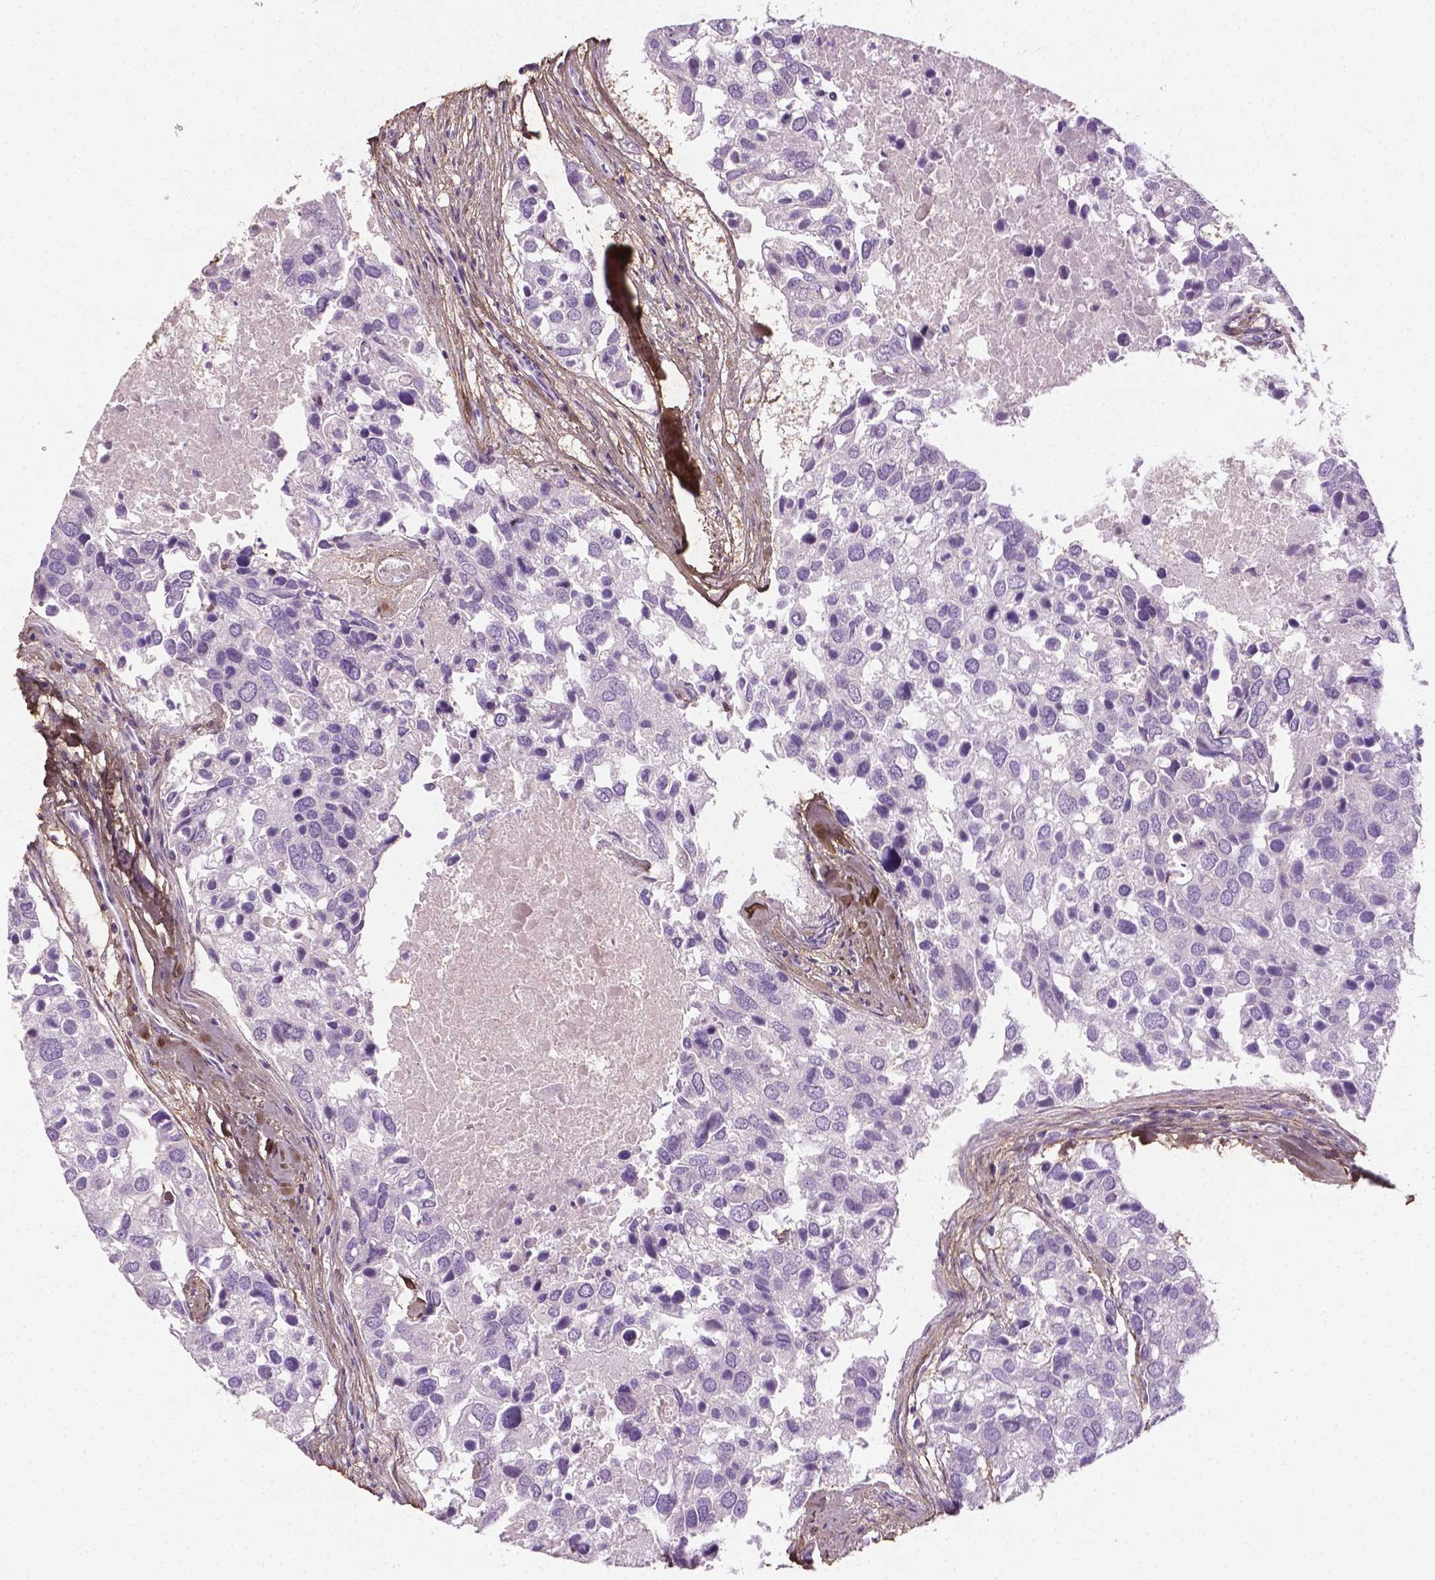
{"staining": {"intensity": "negative", "quantity": "none", "location": "none"}, "tissue": "breast cancer", "cell_type": "Tumor cells", "image_type": "cancer", "snomed": [{"axis": "morphology", "description": "Duct carcinoma"}, {"axis": "topography", "description": "Breast"}], "caption": "Tumor cells are negative for protein expression in human invasive ductal carcinoma (breast).", "gene": "DLG2", "patient": {"sex": "female", "age": 83}}